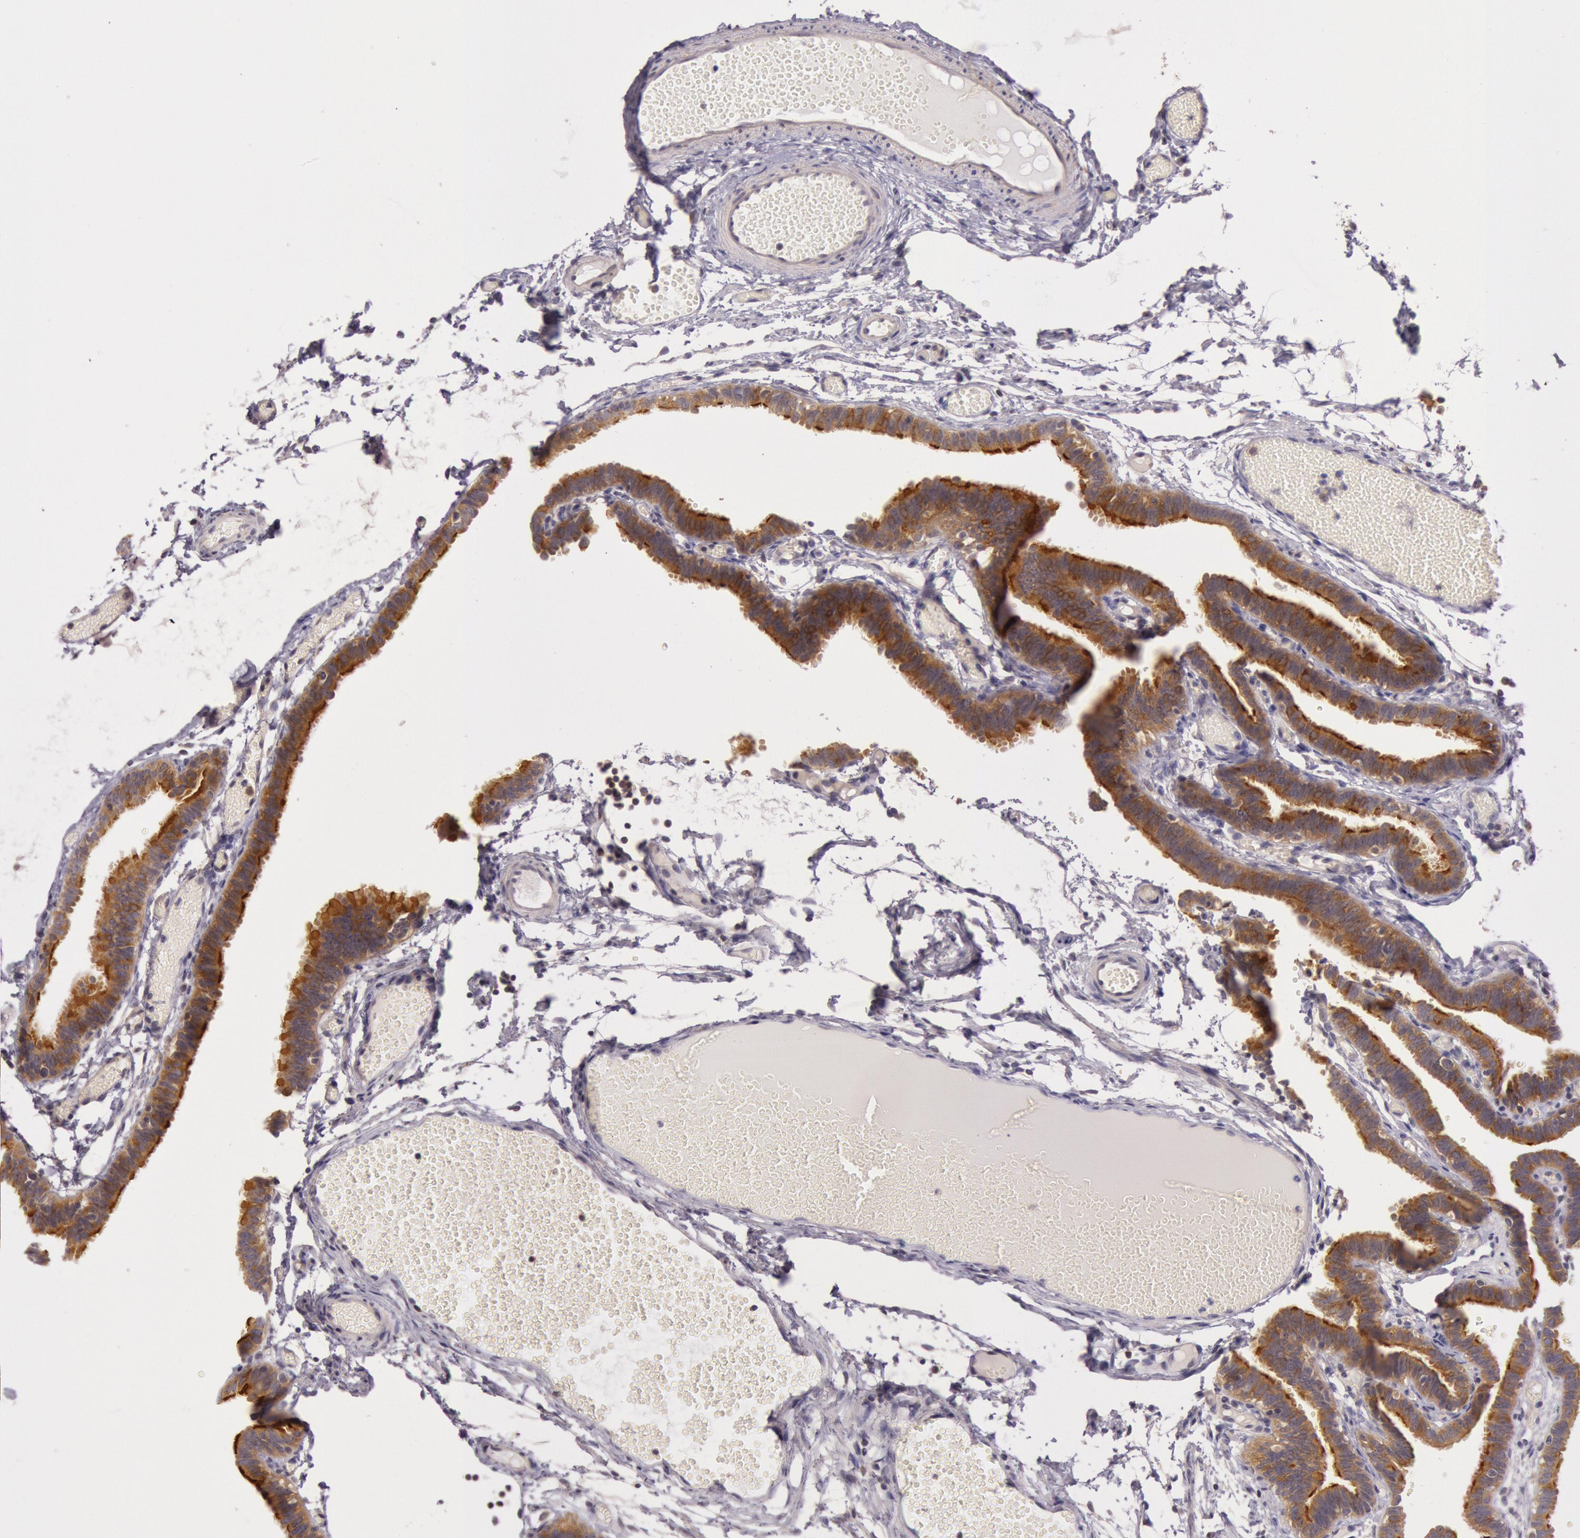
{"staining": {"intensity": "strong", "quantity": ">75%", "location": "cytoplasmic/membranous"}, "tissue": "fallopian tube", "cell_type": "Glandular cells", "image_type": "normal", "snomed": [{"axis": "morphology", "description": "Normal tissue, NOS"}, {"axis": "topography", "description": "Fallopian tube"}], "caption": "Protein expression analysis of normal human fallopian tube reveals strong cytoplasmic/membranous expression in about >75% of glandular cells. The staining was performed using DAB (3,3'-diaminobenzidine) to visualize the protein expression in brown, while the nuclei were stained in blue with hematoxylin (Magnification: 20x).", "gene": "CDK16", "patient": {"sex": "female", "age": 29}}